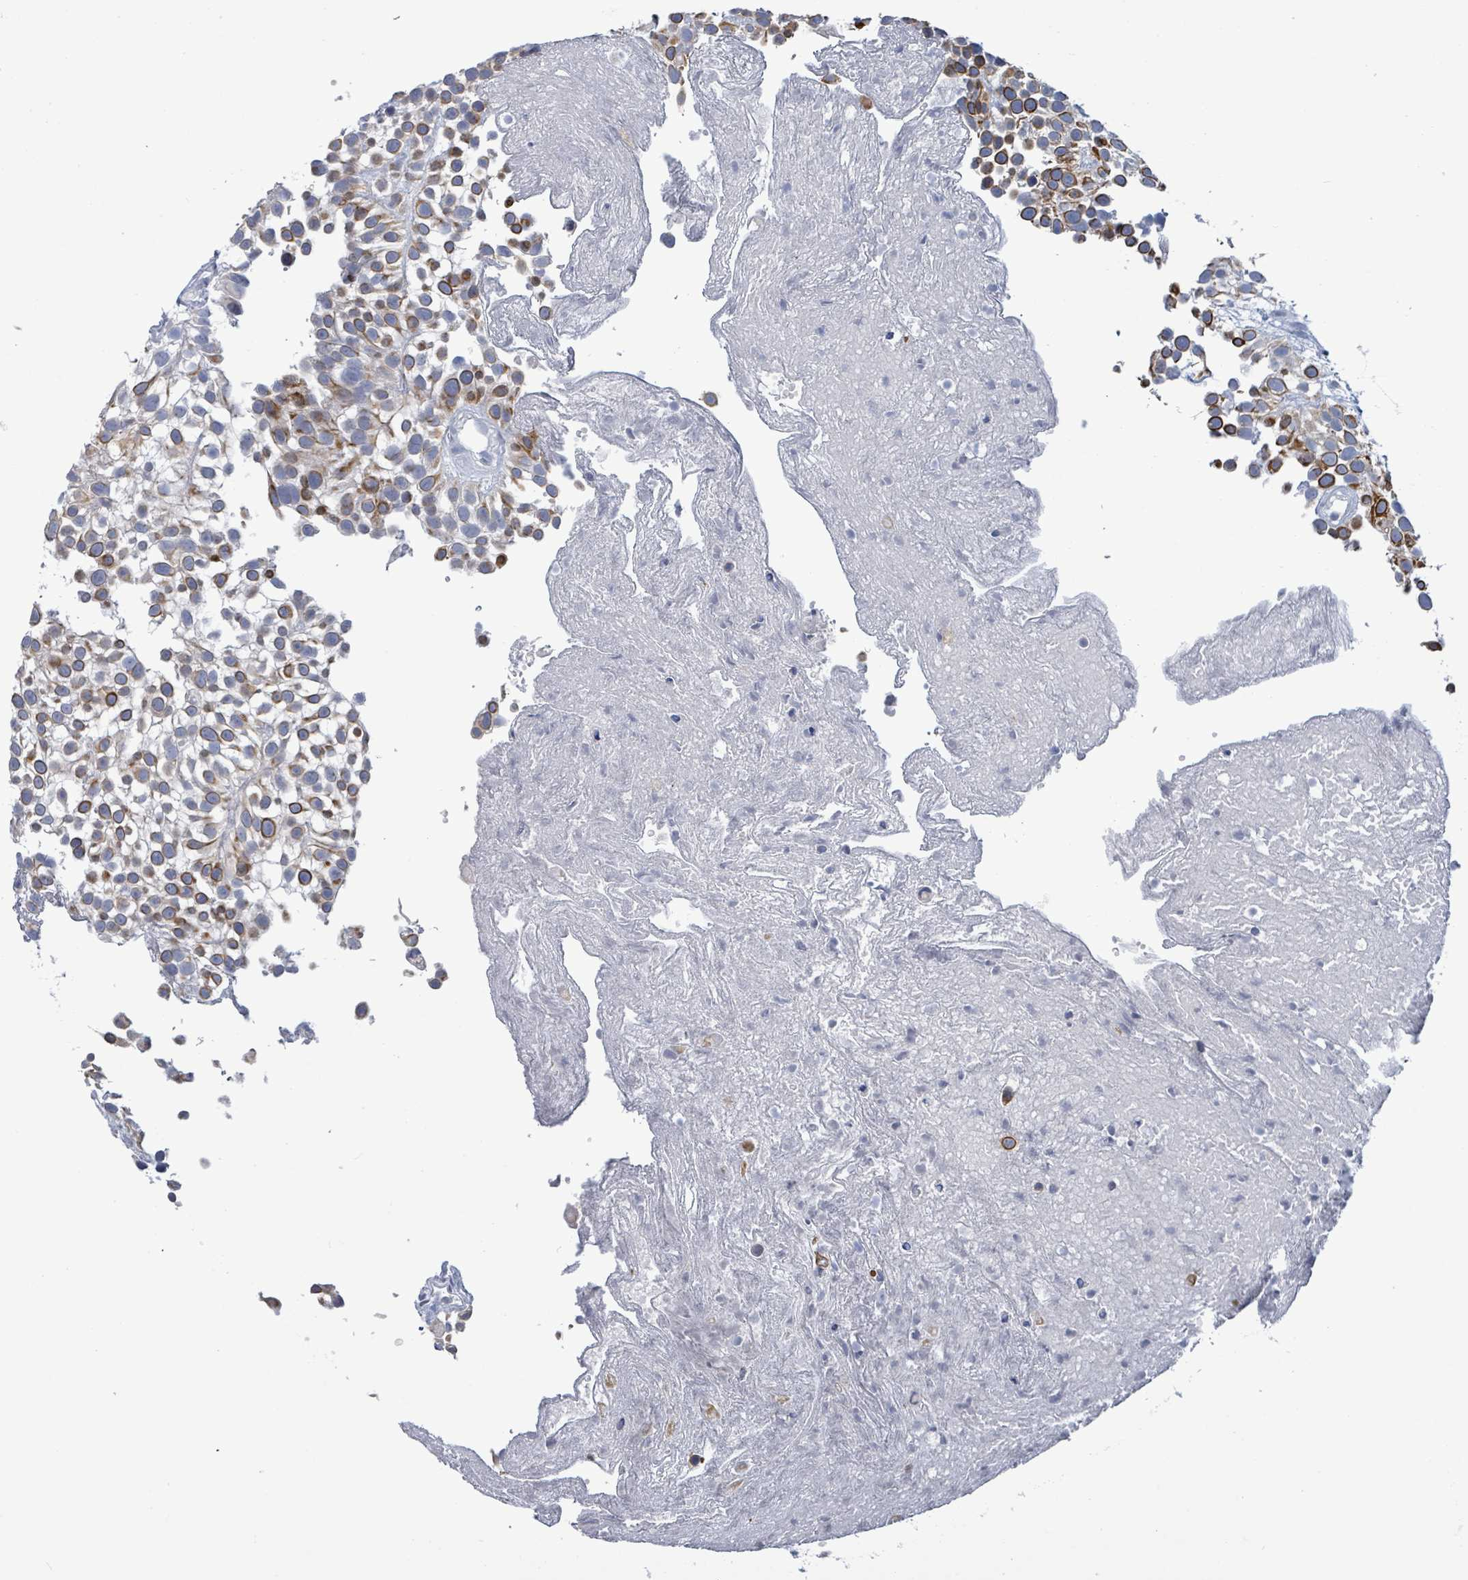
{"staining": {"intensity": "strong", "quantity": "<25%", "location": "cytoplasmic/membranous"}, "tissue": "urothelial cancer", "cell_type": "Tumor cells", "image_type": "cancer", "snomed": [{"axis": "morphology", "description": "Urothelial carcinoma, High grade"}, {"axis": "topography", "description": "Urinary bladder"}], "caption": "A brown stain labels strong cytoplasmic/membranous staining of a protein in human urothelial cancer tumor cells. Immunohistochemistry stains the protein of interest in brown and the nuclei are stained blue.", "gene": "NTN3", "patient": {"sex": "male", "age": 56}}